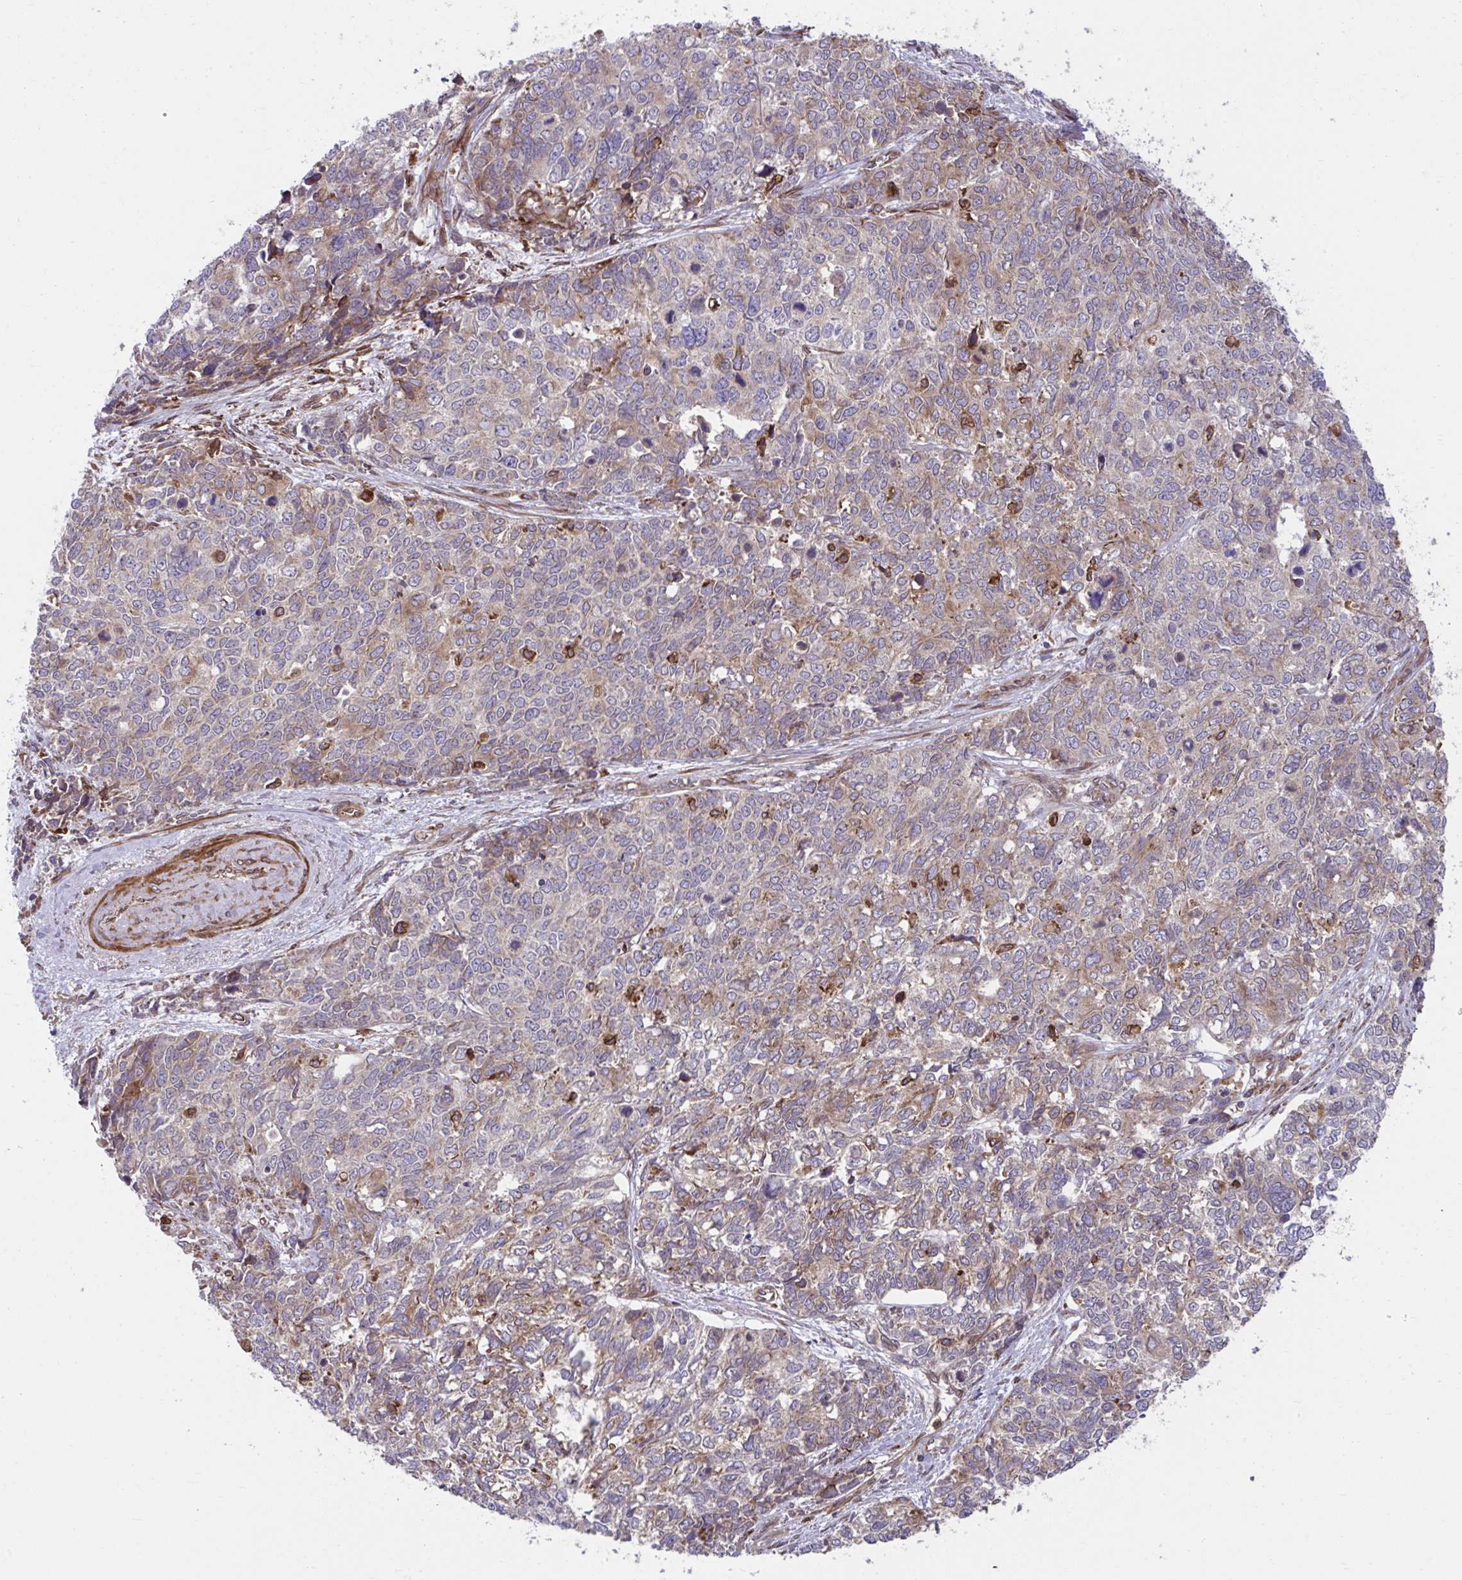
{"staining": {"intensity": "weak", "quantity": "<25%", "location": "cytoplasmic/membranous"}, "tissue": "cervical cancer", "cell_type": "Tumor cells", "image_type": "cancer", "snomed": [{"axis": "morphology", "description": "Adenocarcinoma, NOS"}, {"axis": "topography", "description": "Cervix"}], "caption": "IHC micrograph of human cervical cancer stained for a protein (brown), which displays no staining in tumor cells.", "gene": "STIM2", "patient": {"sex": "female", "age": 63}}